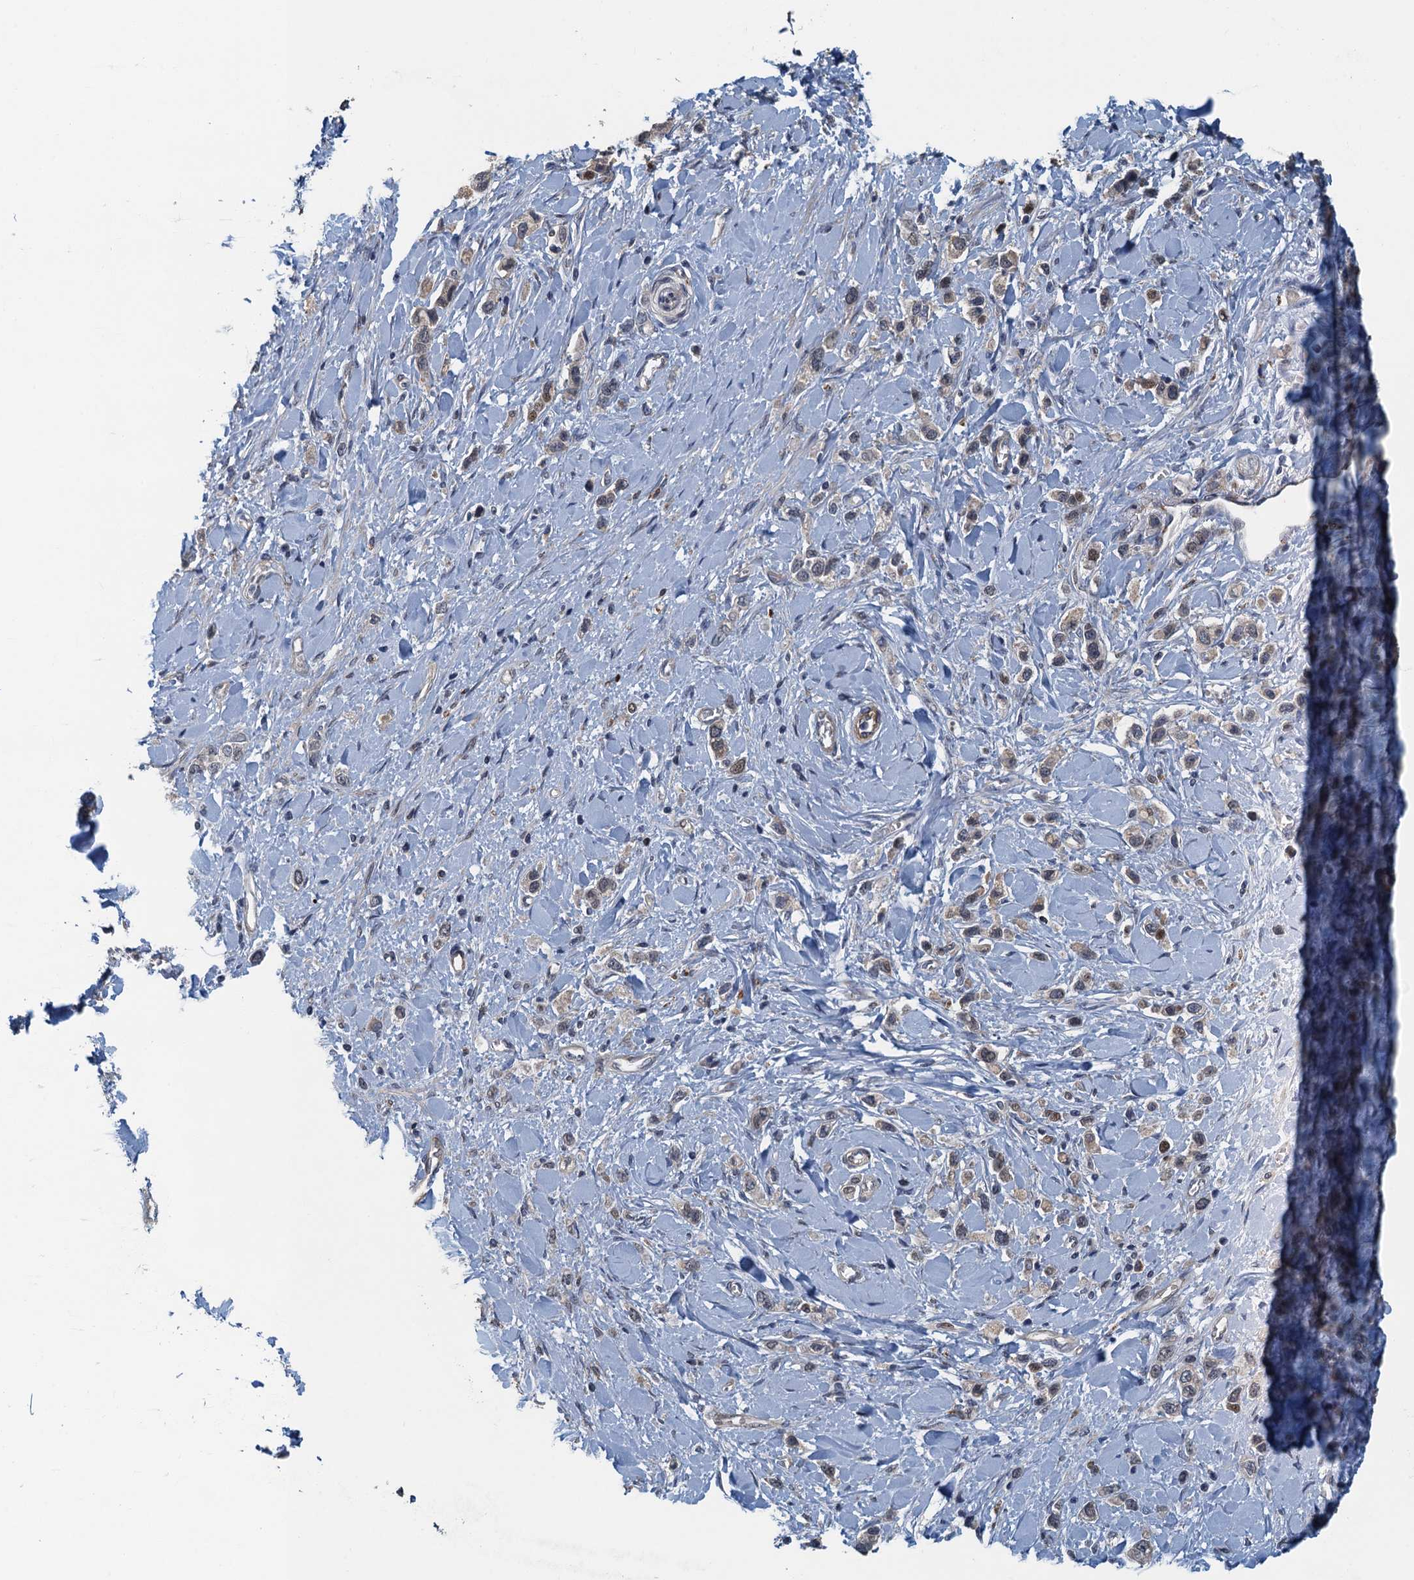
{"staining": {"intensity": "weak", "quantity": "<25%", "location": "cytoplasmic/membranous"}, "tissue": "stomach cancer", "cell_type": "Tumor cells", "image_type": "cancer", "snomed": [{"axis": "morphology", "description": "Normal tissue, NOS"}, {"axis": "morphology", "description": "Adenocarcinoma, NOS"}, {"axis": "topography", "description": "Stomach, upper"}, {"axis": "topography", "description": "Stomach"}], "caption": "Human adenocarcinoma (stomach) stained for a protein using immunohistochemistry displays no expression in tumor cells.", "gene": "AGRN", "patient": {"sex": "female", "age": 65}}